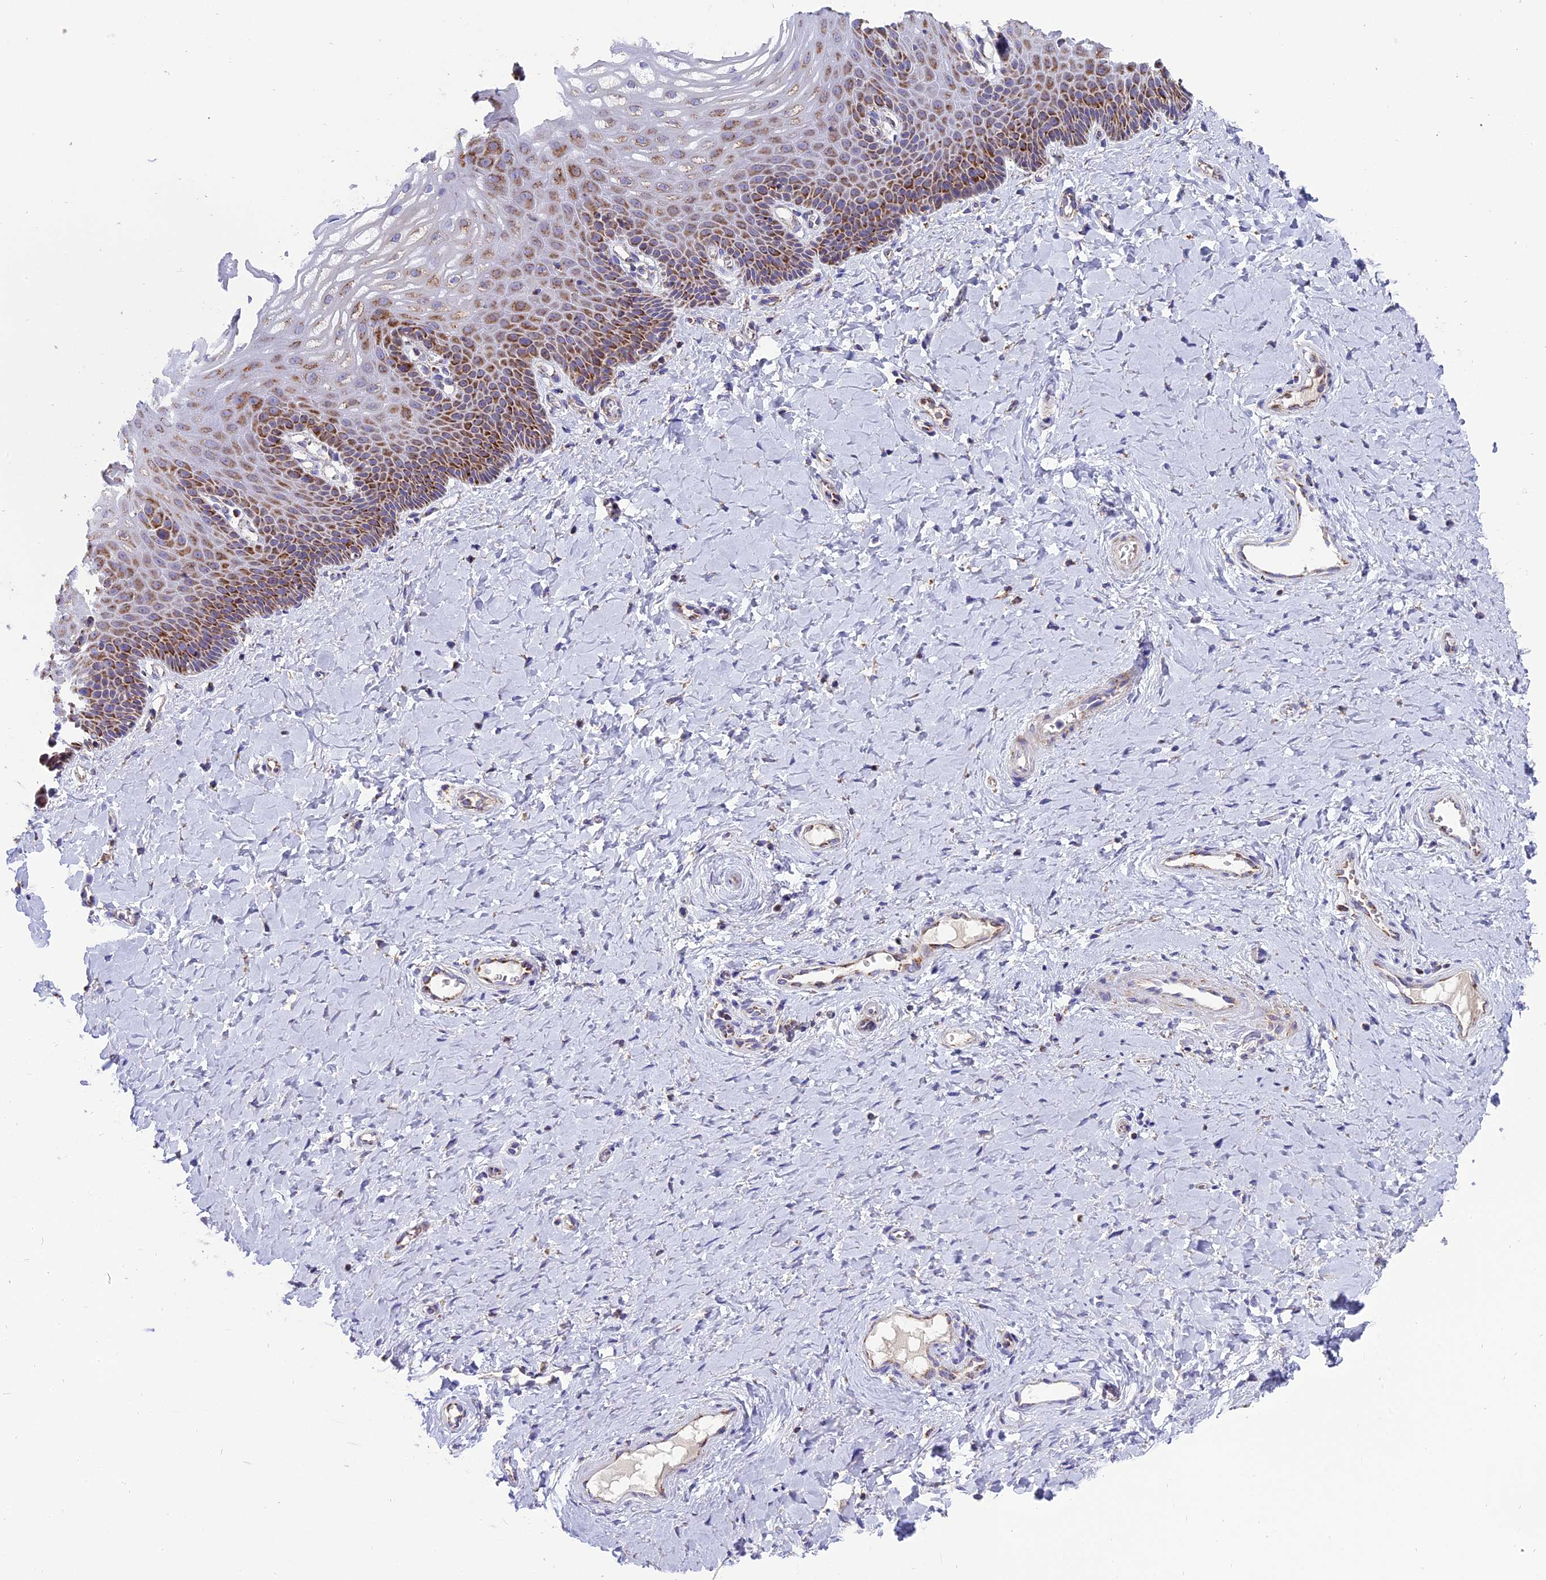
{"staining": {"intensity": "strong", "quantity": "25%-75%", "location": "cytoplasmic/membranous"}, "tissue": "vagina", "cell_type": "Squamous epithelial cells", "image_type": "normal", "snomed": [{"axis": "morphology", "description": "Normal tissue, NOS"}, {"axis": "topography", "description": "Vagina"}], "caption": "Vagina stained for a protein (brown) shows strong cytoplasmic/membranous positive staining in approximately 25%-75% of squamous epithelial cells.", "gene": "MRPS34", "patient": {"sex": "female", "age": 65}}